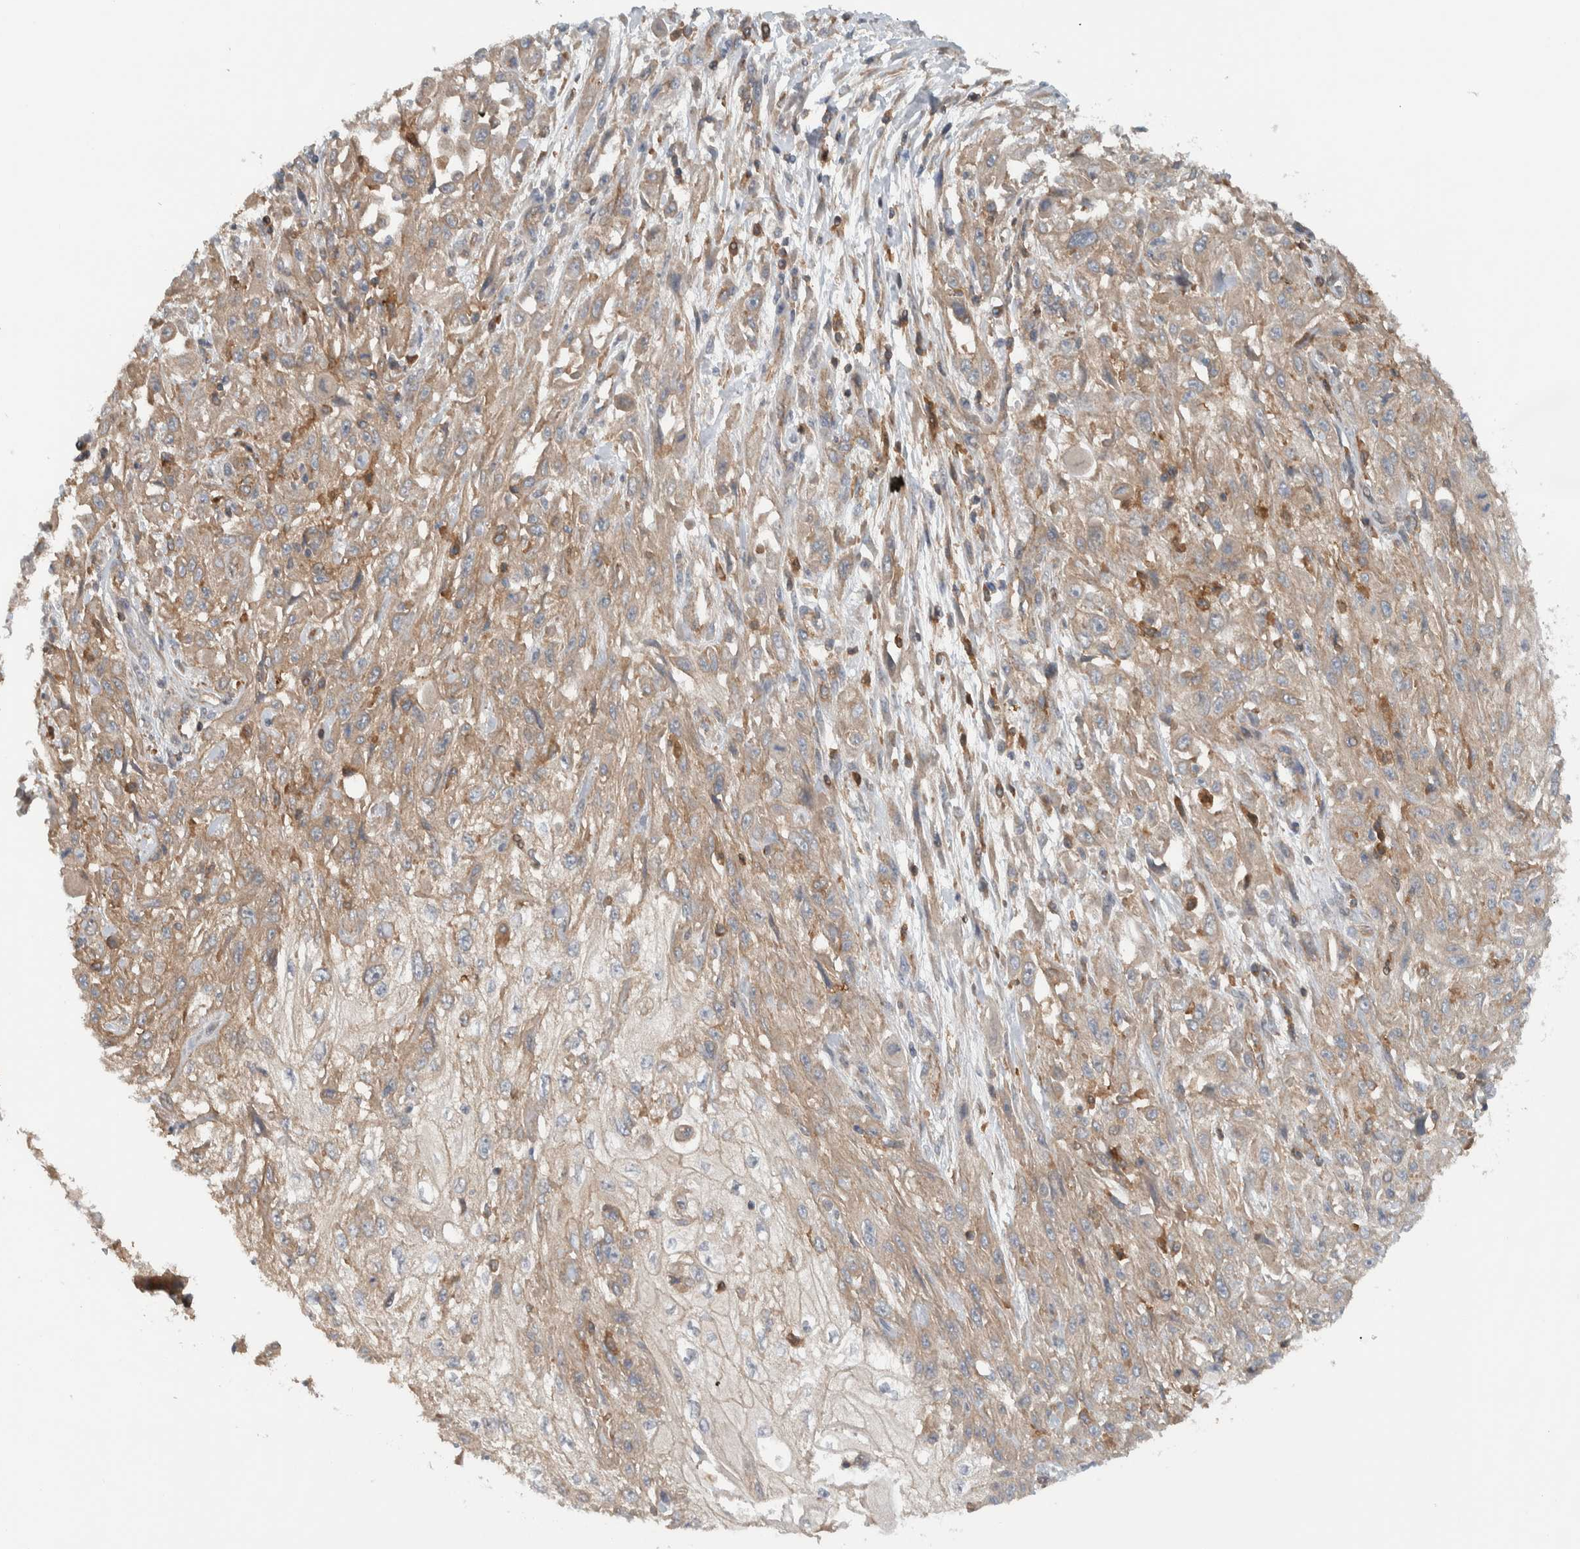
{"staining": {"intensity": "weak", "quantity": ">75%", "location": "cytoplasmic/membranous"}, "tissue": "skin cancer", "cell_type": "Tumor cells", "image_type": "cancer", "snomed": [{"axis": "morphology", "description": "Squamous cell carcinoma, NOS"}, {"axis": "morphology", "description": "Squamous cell carcinoma, metastatic, NOS"}, {"axis": "topography", "description": "Skin"}, {"axis": "topography", "description": "Lymph node"}], "caption": "A photomicrograph of human skin cancer (squamous cell carcinoma) stained for a protein demonstrates weak cytoplasmic/membranous brown staining in tumor cells.", "gene": "MPRIP", "patient": {"sex": "male", "age": 75}}